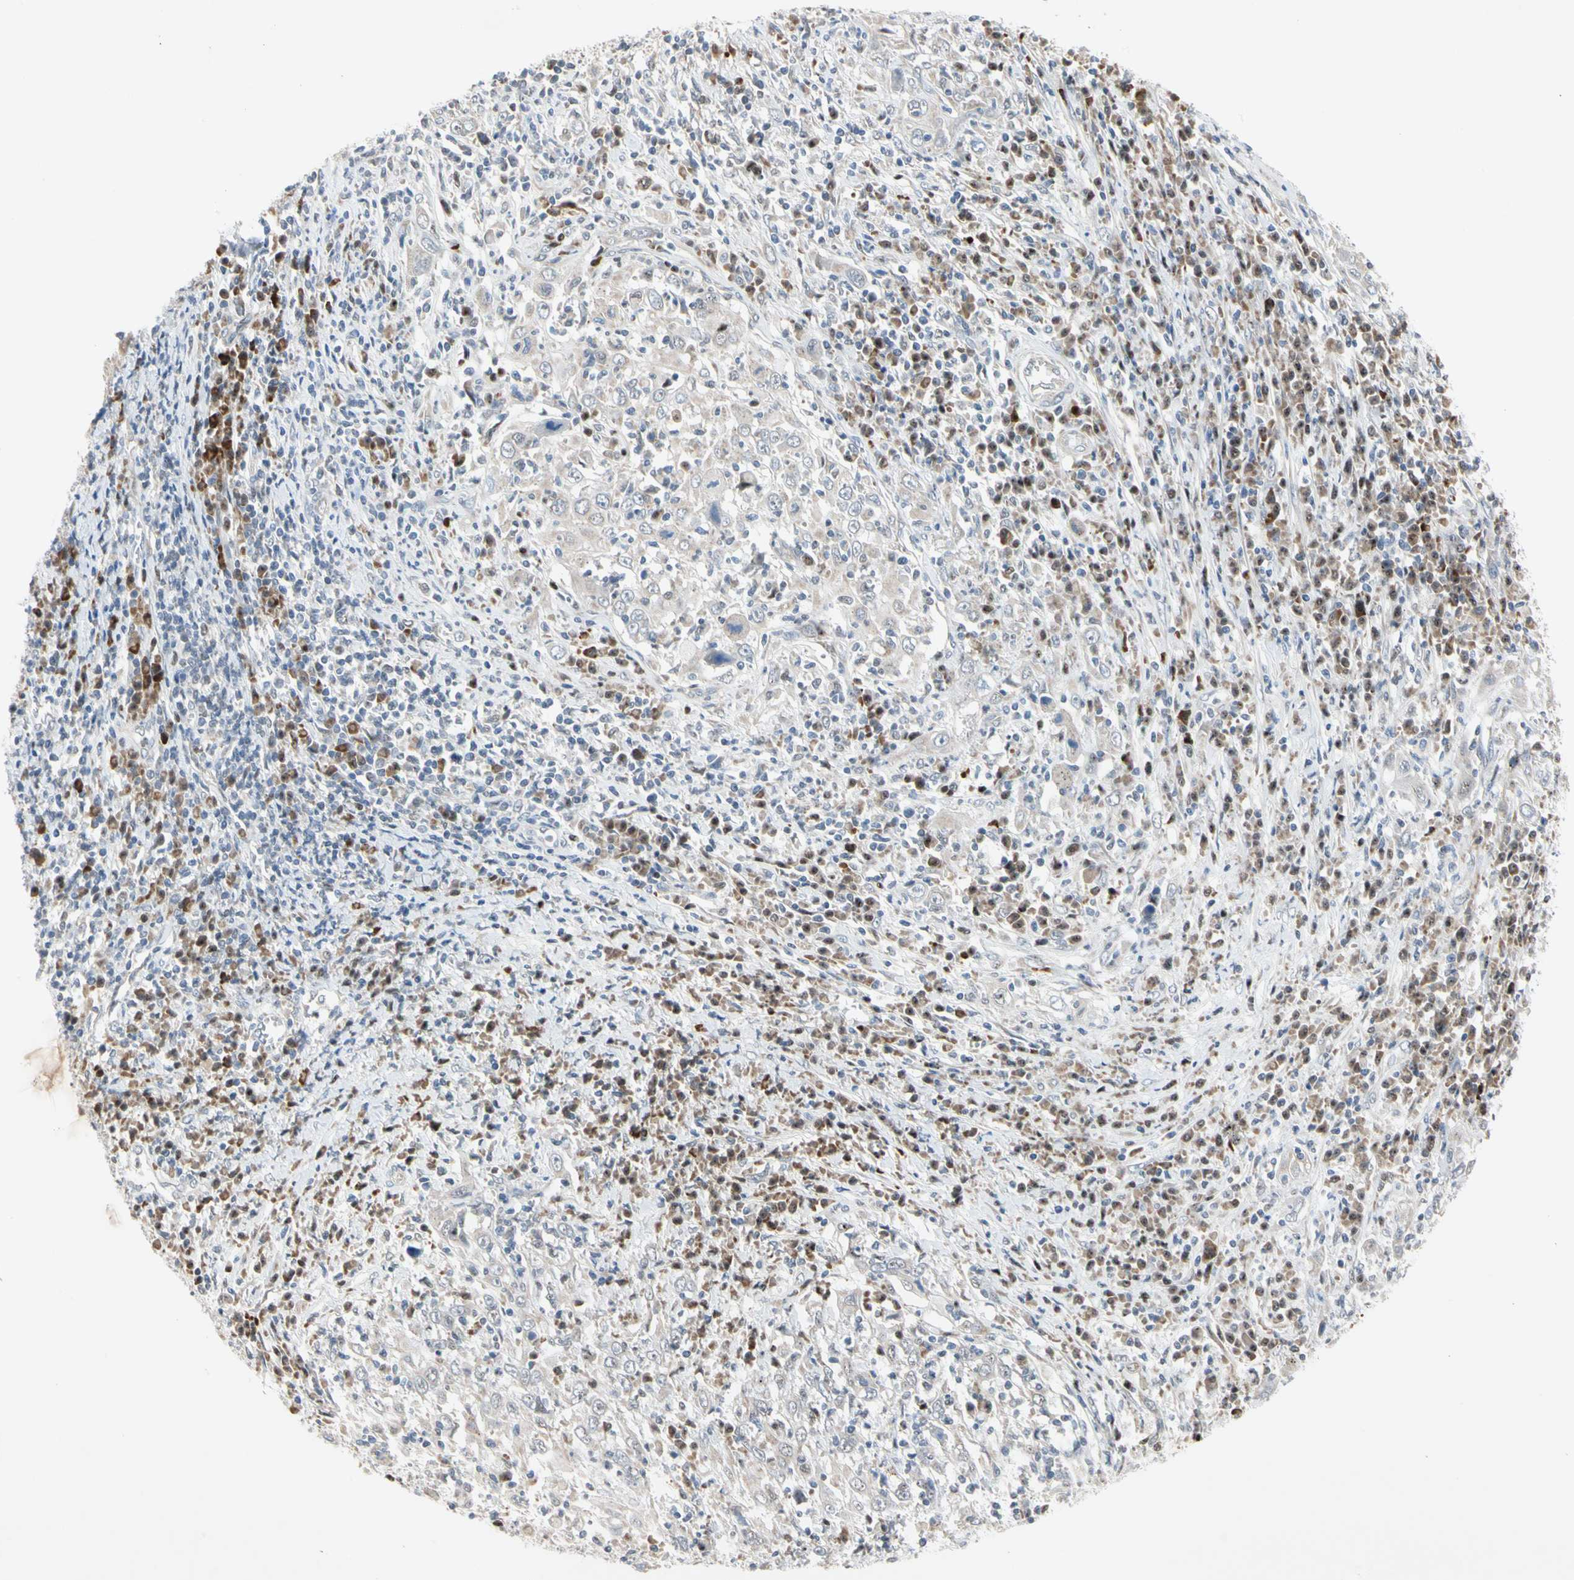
{"staining": {"intensity": "weak", "quantity": ">75%", "location": "cytoplasmic/membranous"}, "tissue": "cervical cancer", "cell_type": "Tumor cells", "image_type": "cancer", "snomed": [{"axis": "morphology", "description": "Squamous cell carcinoma, NOS"}, {"axis": "topography", "description": "Cervix"}], "caption": "High-magnification brightfield microscopy of cervical cancer stained with DAB (brown) and counterstained with hematoxylin (blue). tumor cells exhibit weak cytoplasmic/membranous positivity is appreciated in approximately>75% of cells.", "gene": "MARK1", "patient": {"sex": "female", "age": 46}}